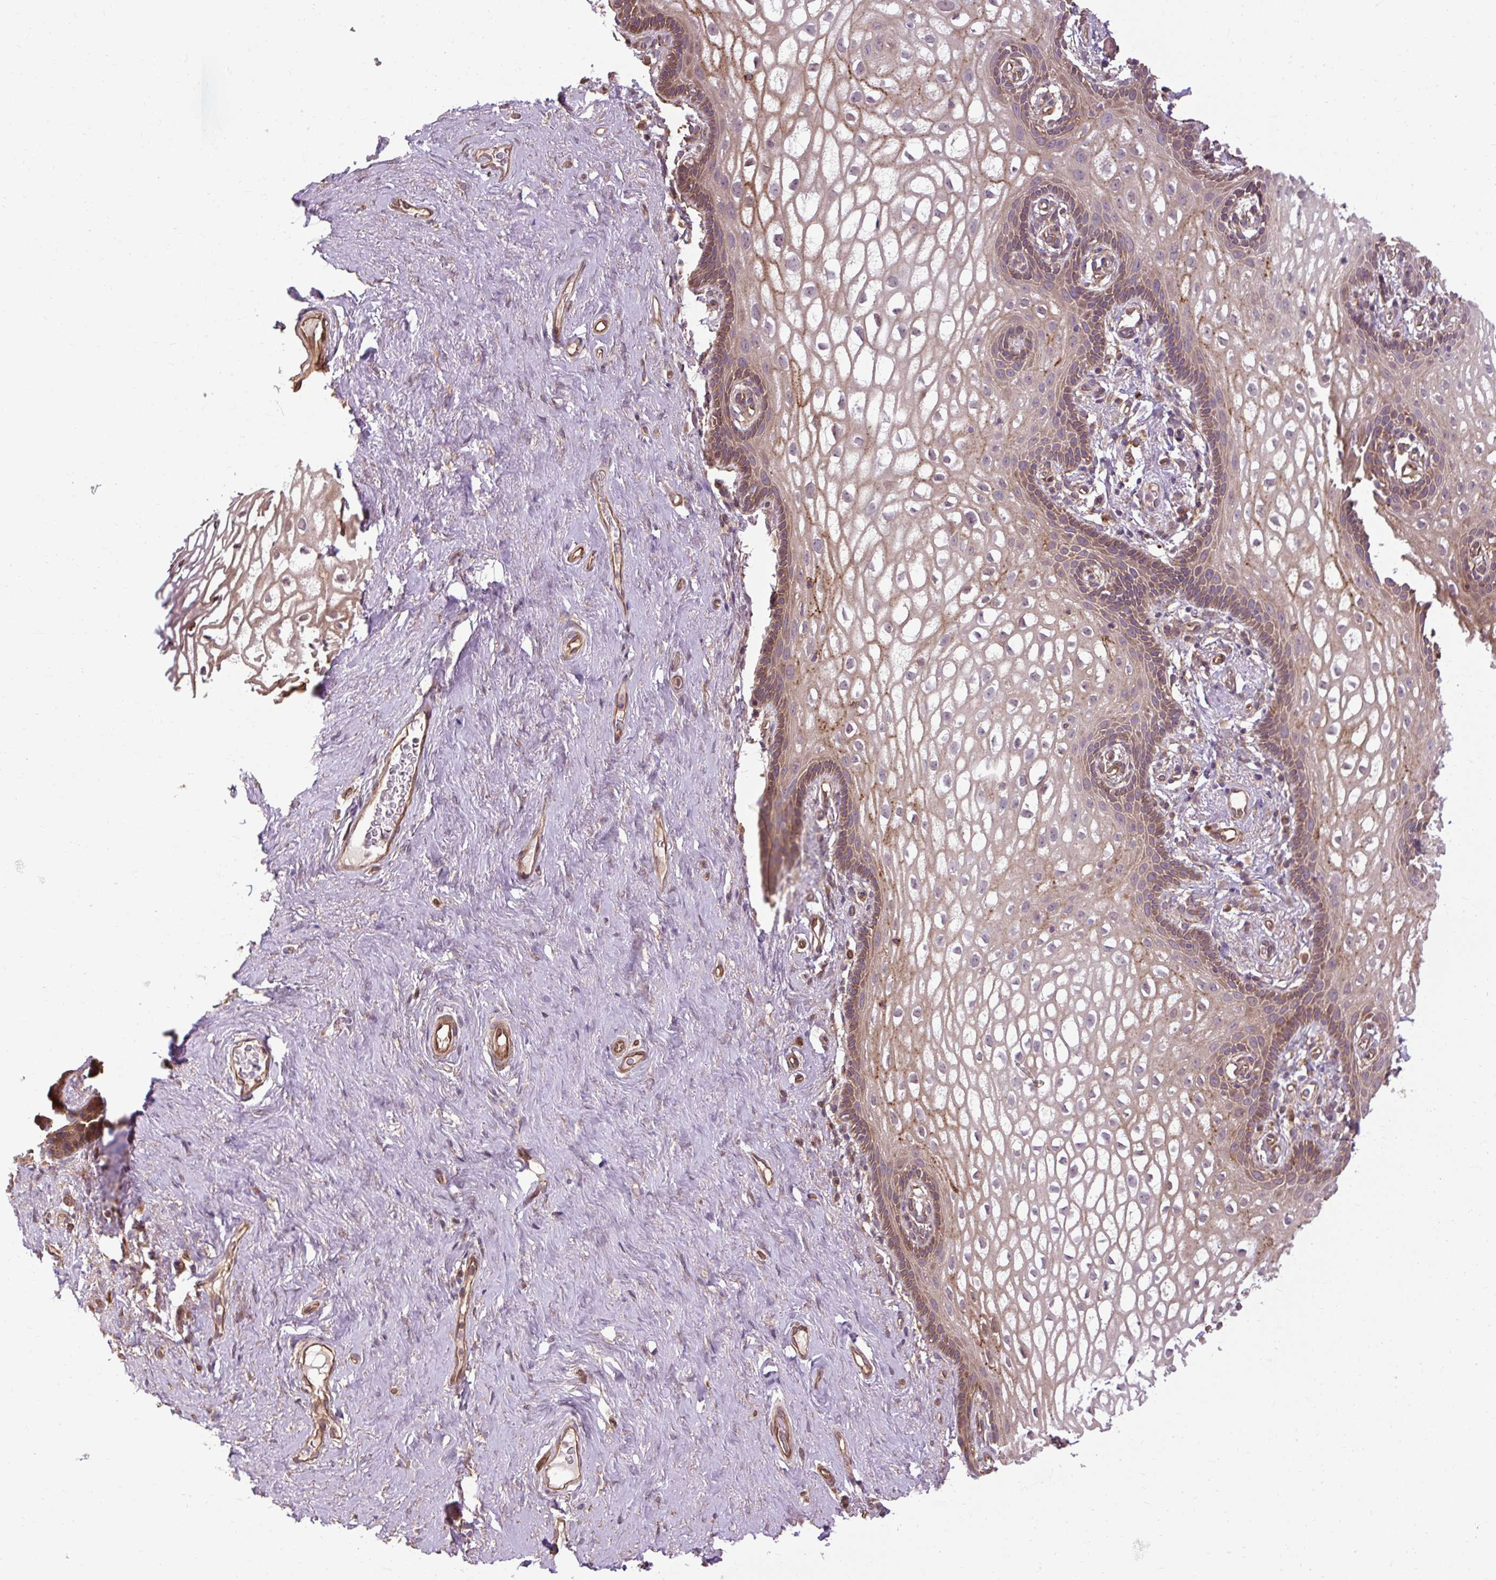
{"staining": {"intensity": "moderate", "quantity": "25%-75%", "location": "cytoplasmic/membranous"}, "tissue": "vagina", "cell_type": "Squamous epithelial cells", "image_type": "normal", "snomed": [{"axis": "morphology", "description": "Normal tissue, NOS"}, {"axis": "topography", "description": "Vagina"}, {"axis": "topography", "description": "Peripheral nerve tissue"}], "caption": "Human vagina stained with a brown dye shows moderate cytoplasmic/membranous positive staining in about 25%-75% of squamous epithelial cells.", "gene": "FLRT1", "patient": {"sex": "female", "age": 71}}